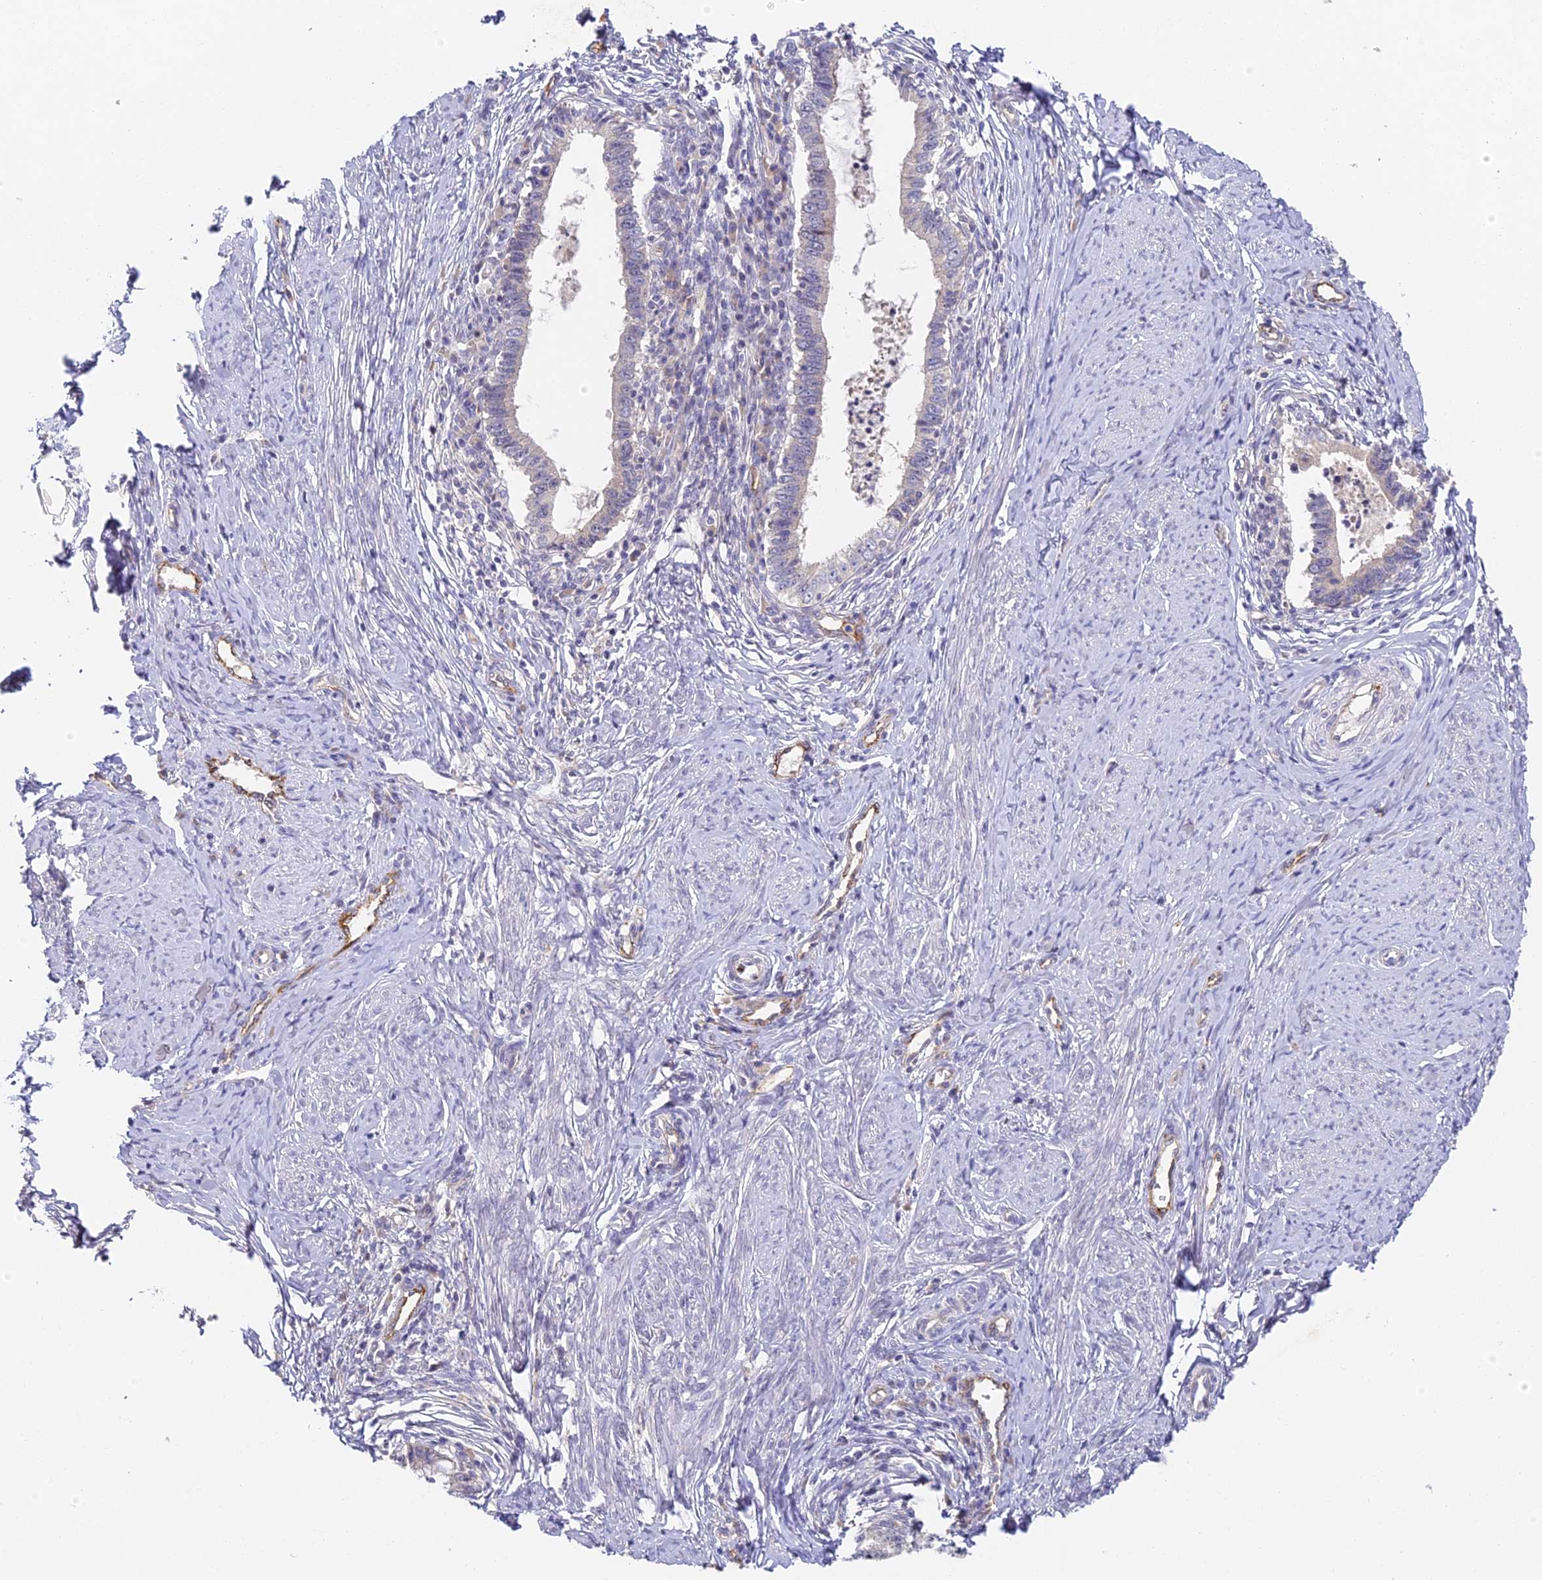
{"staining": {"intensity": "negative", "quantity": "none", "location": "none"}, "tissue": "cervical cancer", "cell_type": "Tumor cells", "image_type": "cancer", "snomed": [{"axis": "morphology", "description": "Adenocarcinoma, NOS"}, {"axis": "topography", "description": "Cervix"}], "caption": "Photomicrograph shows no significant protein staining in tumor cells of adenocarcinoma (cervical). The staining is performed using DAB brown chromogen with nuclei counter-stained in using hematoxylin.", "gene": "DNAAF10", "patient": {"sex": "female", "age": 36}}